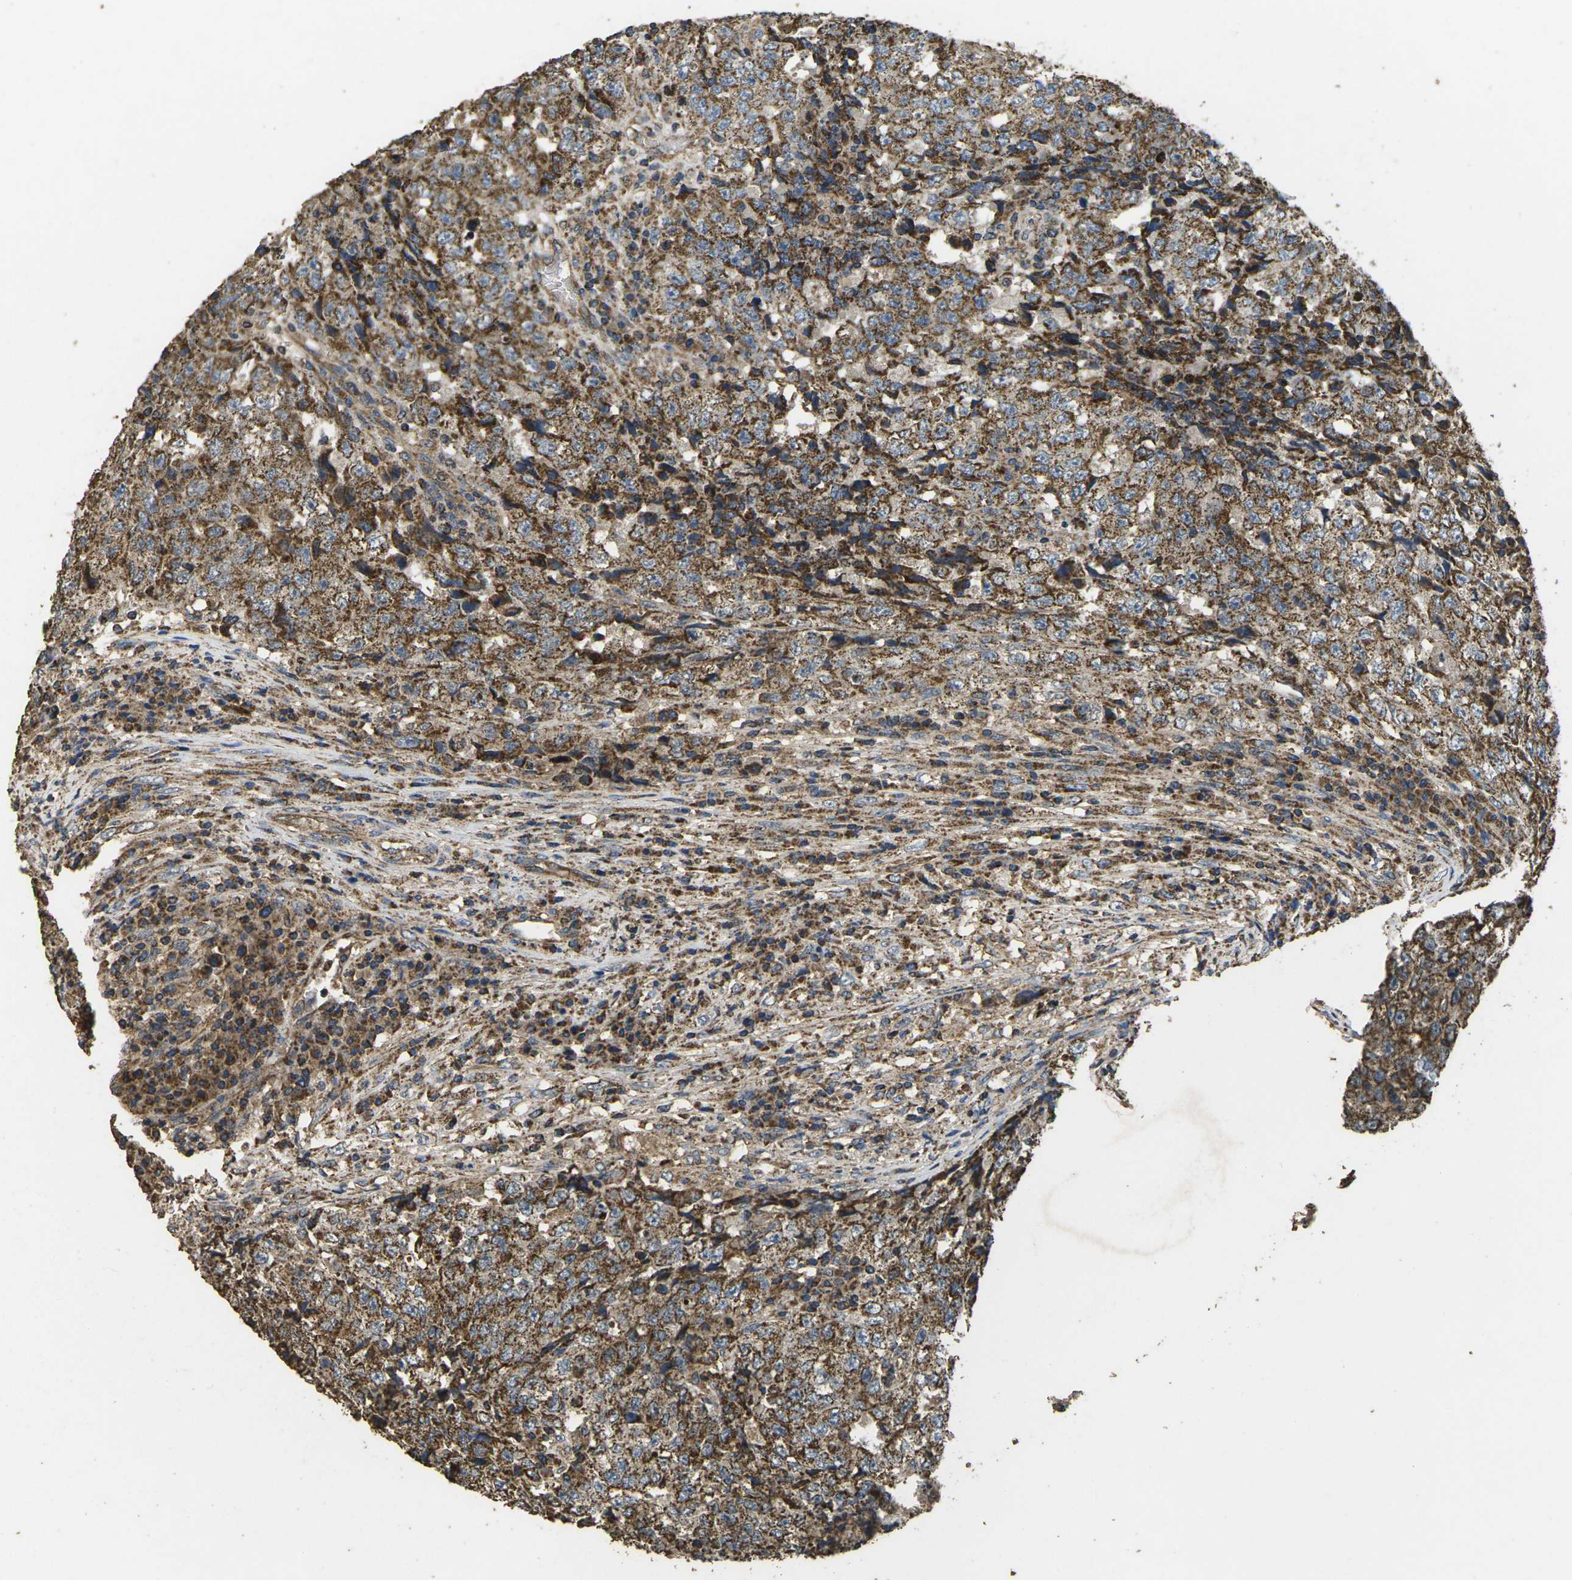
{"staining": {"intensity": "moderate", "quantity": ">75%", "location": "cytoplasmic/membranous"}, "tissue": "testis cancer", "cell_type": "Tumor cells", "image_type": "cancer", "snomed": [{"axis": "morphology", "description": "Necrosis, NOS"}, {"axis": "morphology", "description": "Carcinoma, Embryonal, NOS"}, {"axis": "topography", "description": "Testis"}], "caption": "IHC photomicrograph of embryonal carcinoma (testis) stained for a protein (brown), which reveals medium levels of moderate cytoplasmic/membranous staining in about >75% of tumor cells.", "gene": "MAPK11", "patient": {"sex": "male", "age": 19}}